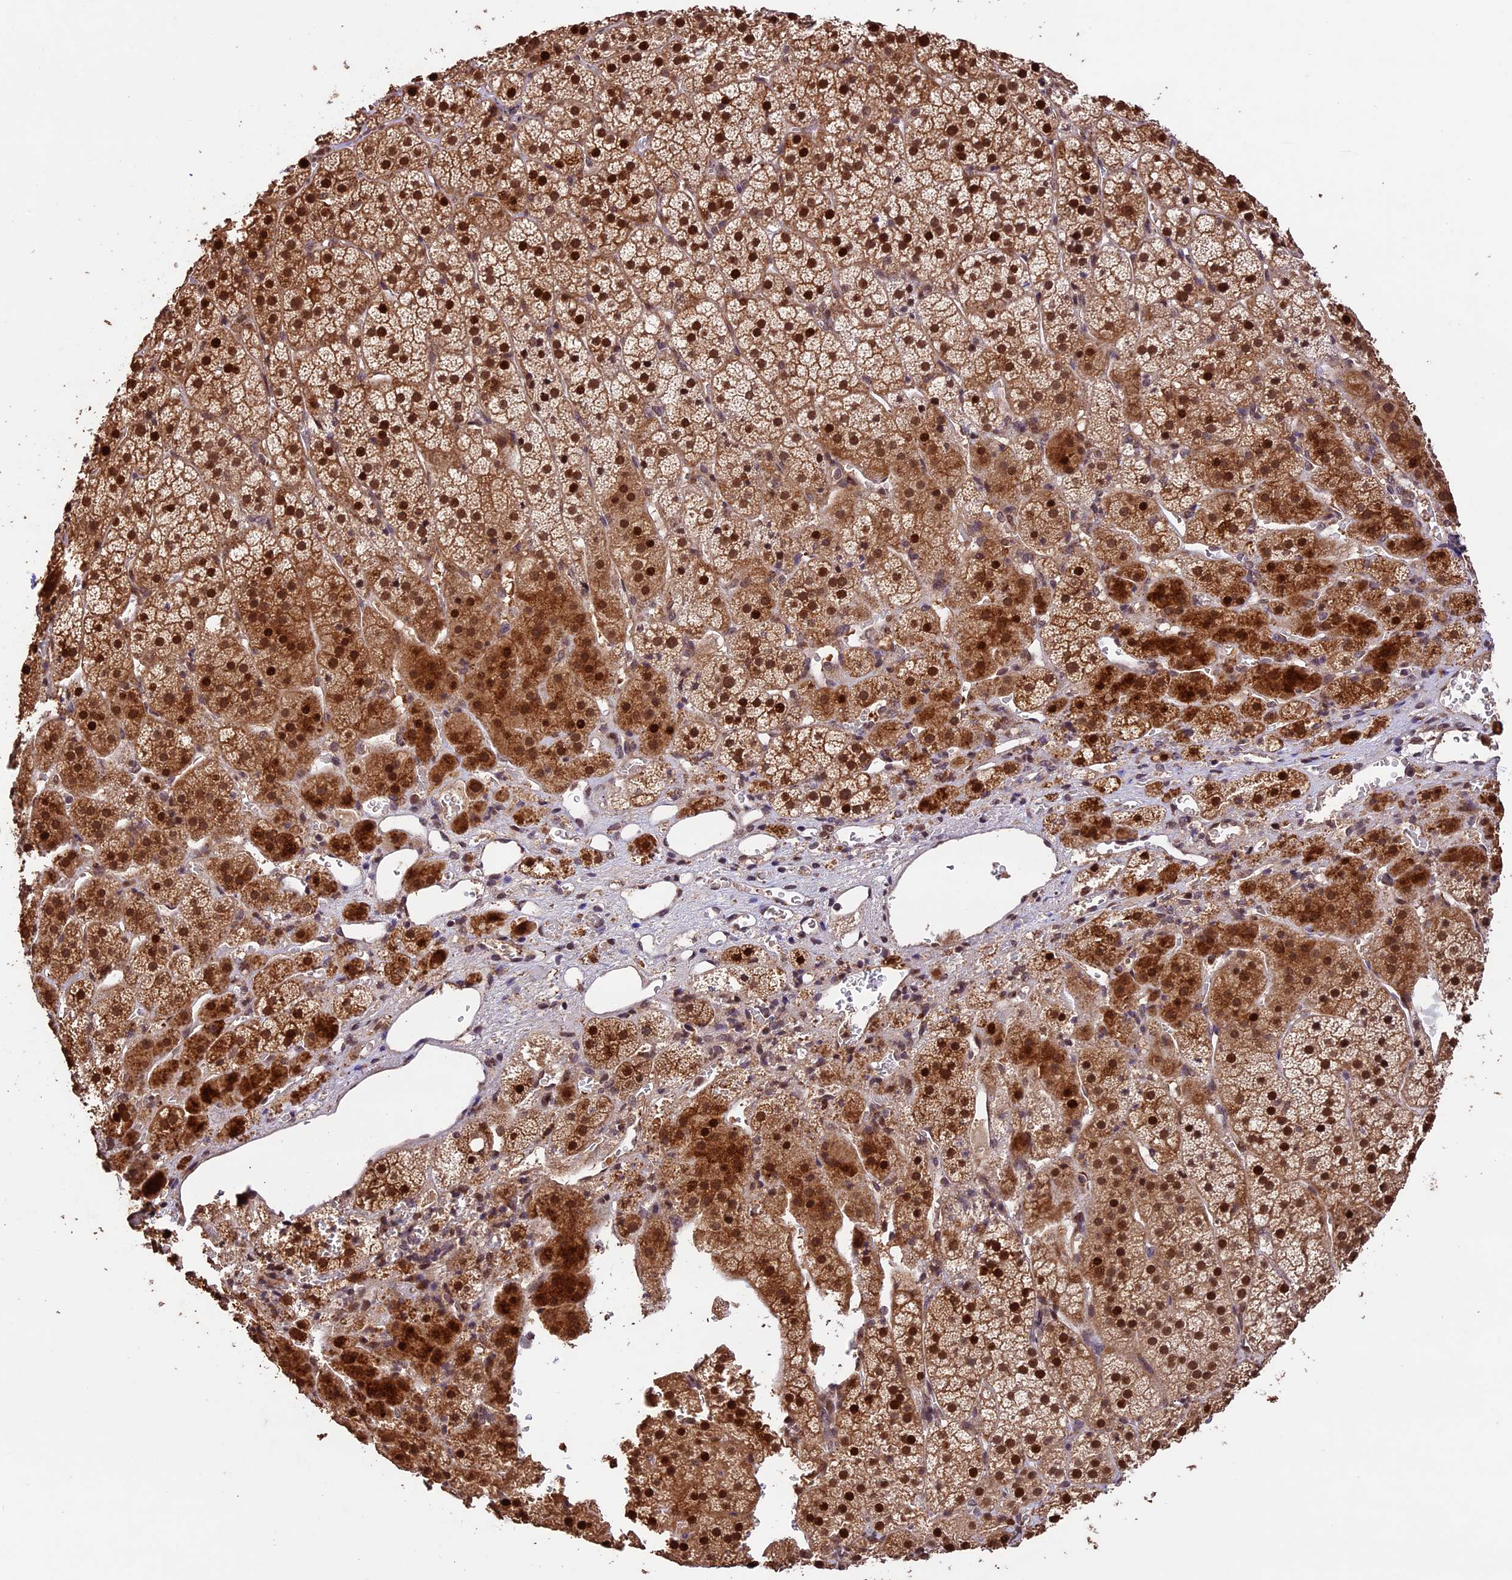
{"staining": {"intensity": "strong", "quantity": ">75%", "location": "cytoplasmic/membranous,nuclear"}, "tissue": "adrenal gland", "cell_type": "Glandular cells", "image_type": "normal", "snomed": [{"axis": "morphology", "description": "Normal tissue, NOS"}, {"axis": "topography", "description": "Adrenal gland"}], "caption": "Glandular cells exhibit high levels of strong cytoplasmic/membranous,nuclear staining in about >75% of cells in normal adrenal gland. (DAB = brown stain, brightfield microscopy at high magnification).", "gene": "CDKN2AIP", "patient": {"sex": "female", "age": 44}}